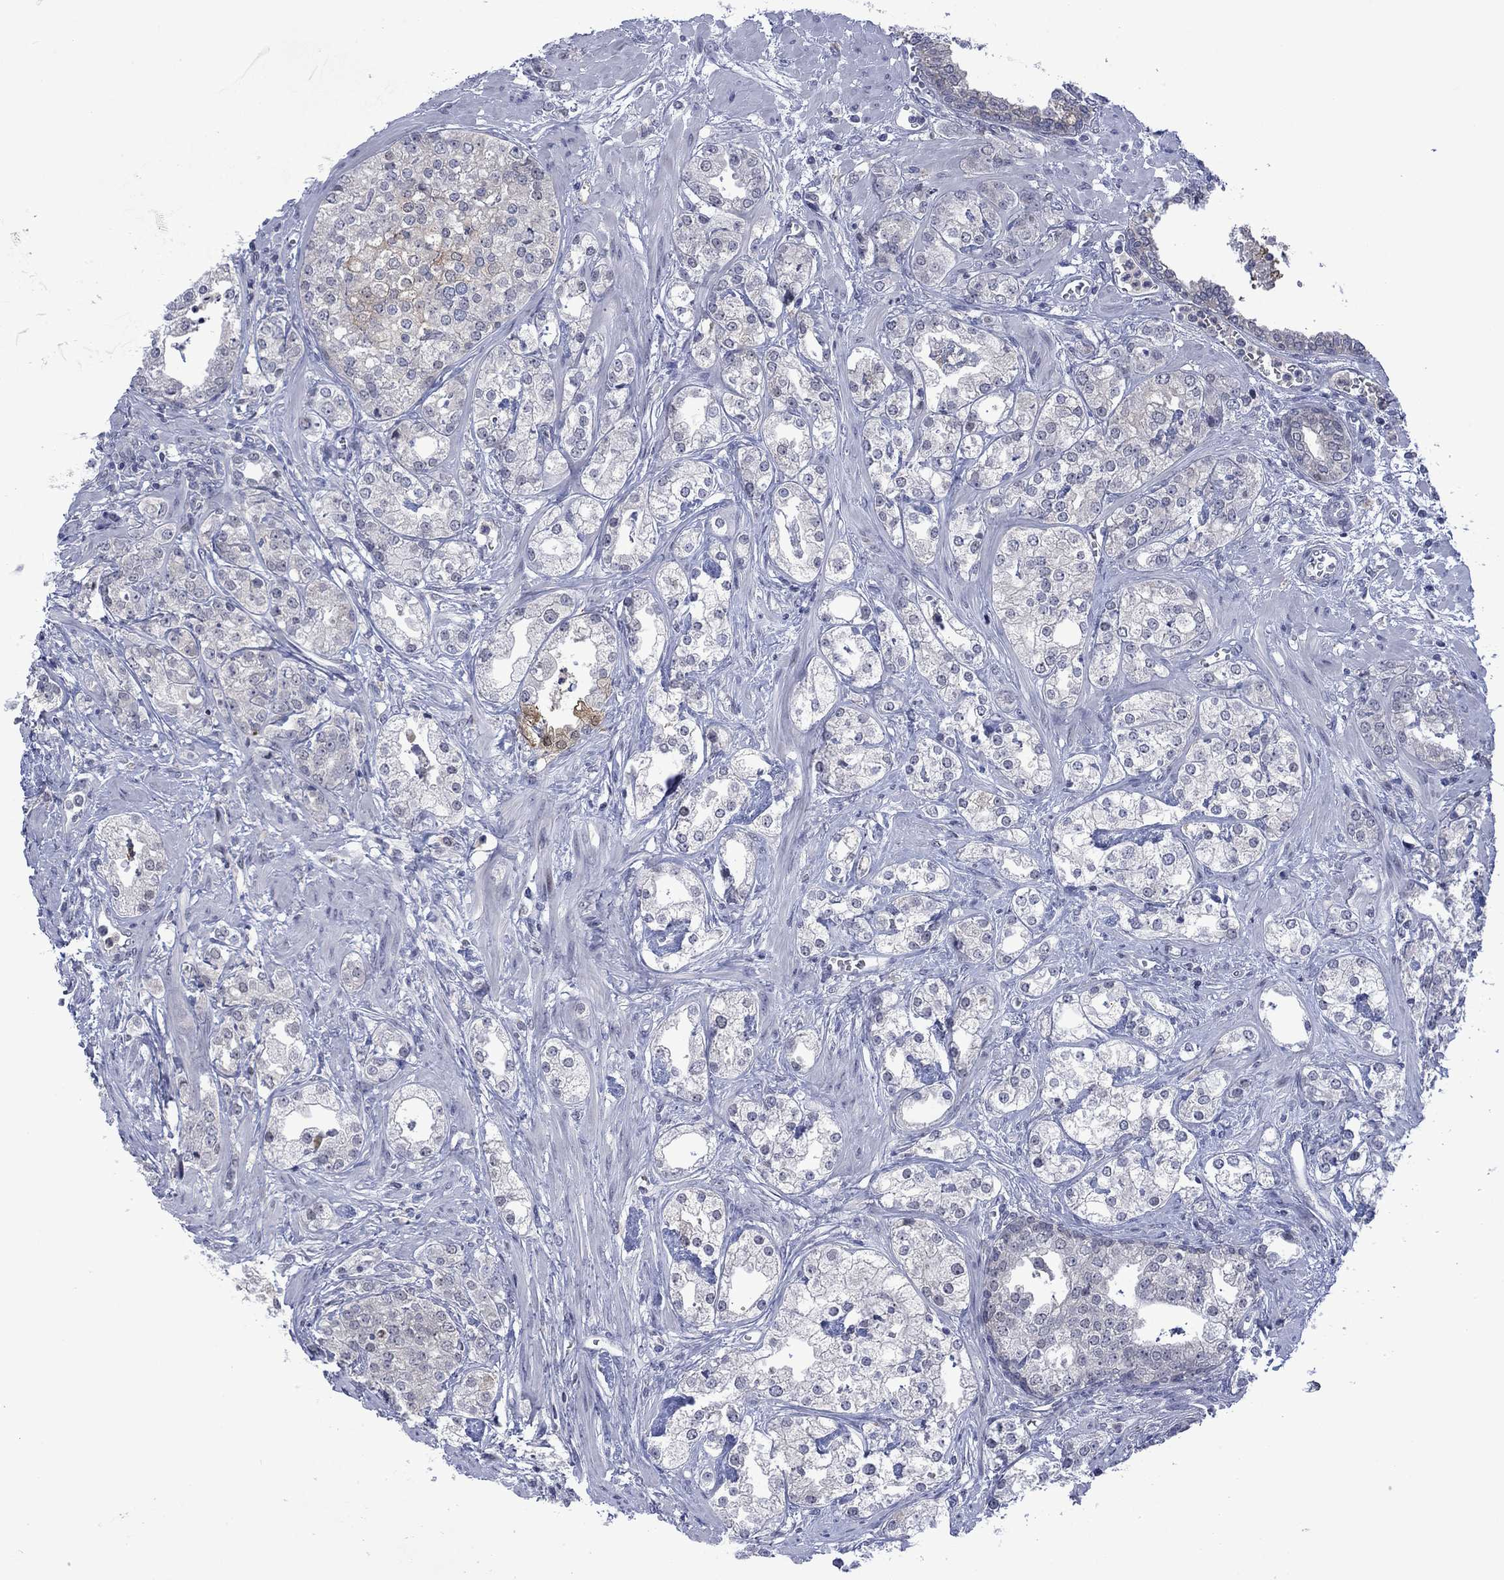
{"staining": {"intensity": "negative", "quantity": "none", "location": "none"}, "tissue": "prostate cancer", "cell_type": "Tumor cells", "image_type": "cancer", "snomed": [{"axis": "morphology", "description": "Adenocarcinoma, NOS"}, {"axis": "topography", "description": "Prostate and seminal vesicle, NOS"}, {"axis": "topography", "description": "Prostate"}], "caption": "Prostate cancer stained for a protein using immunohistochemistry demonstrates no expression tumor cells.", "gene": "AGL", "patient": {"sex": "male", "age": 62}}